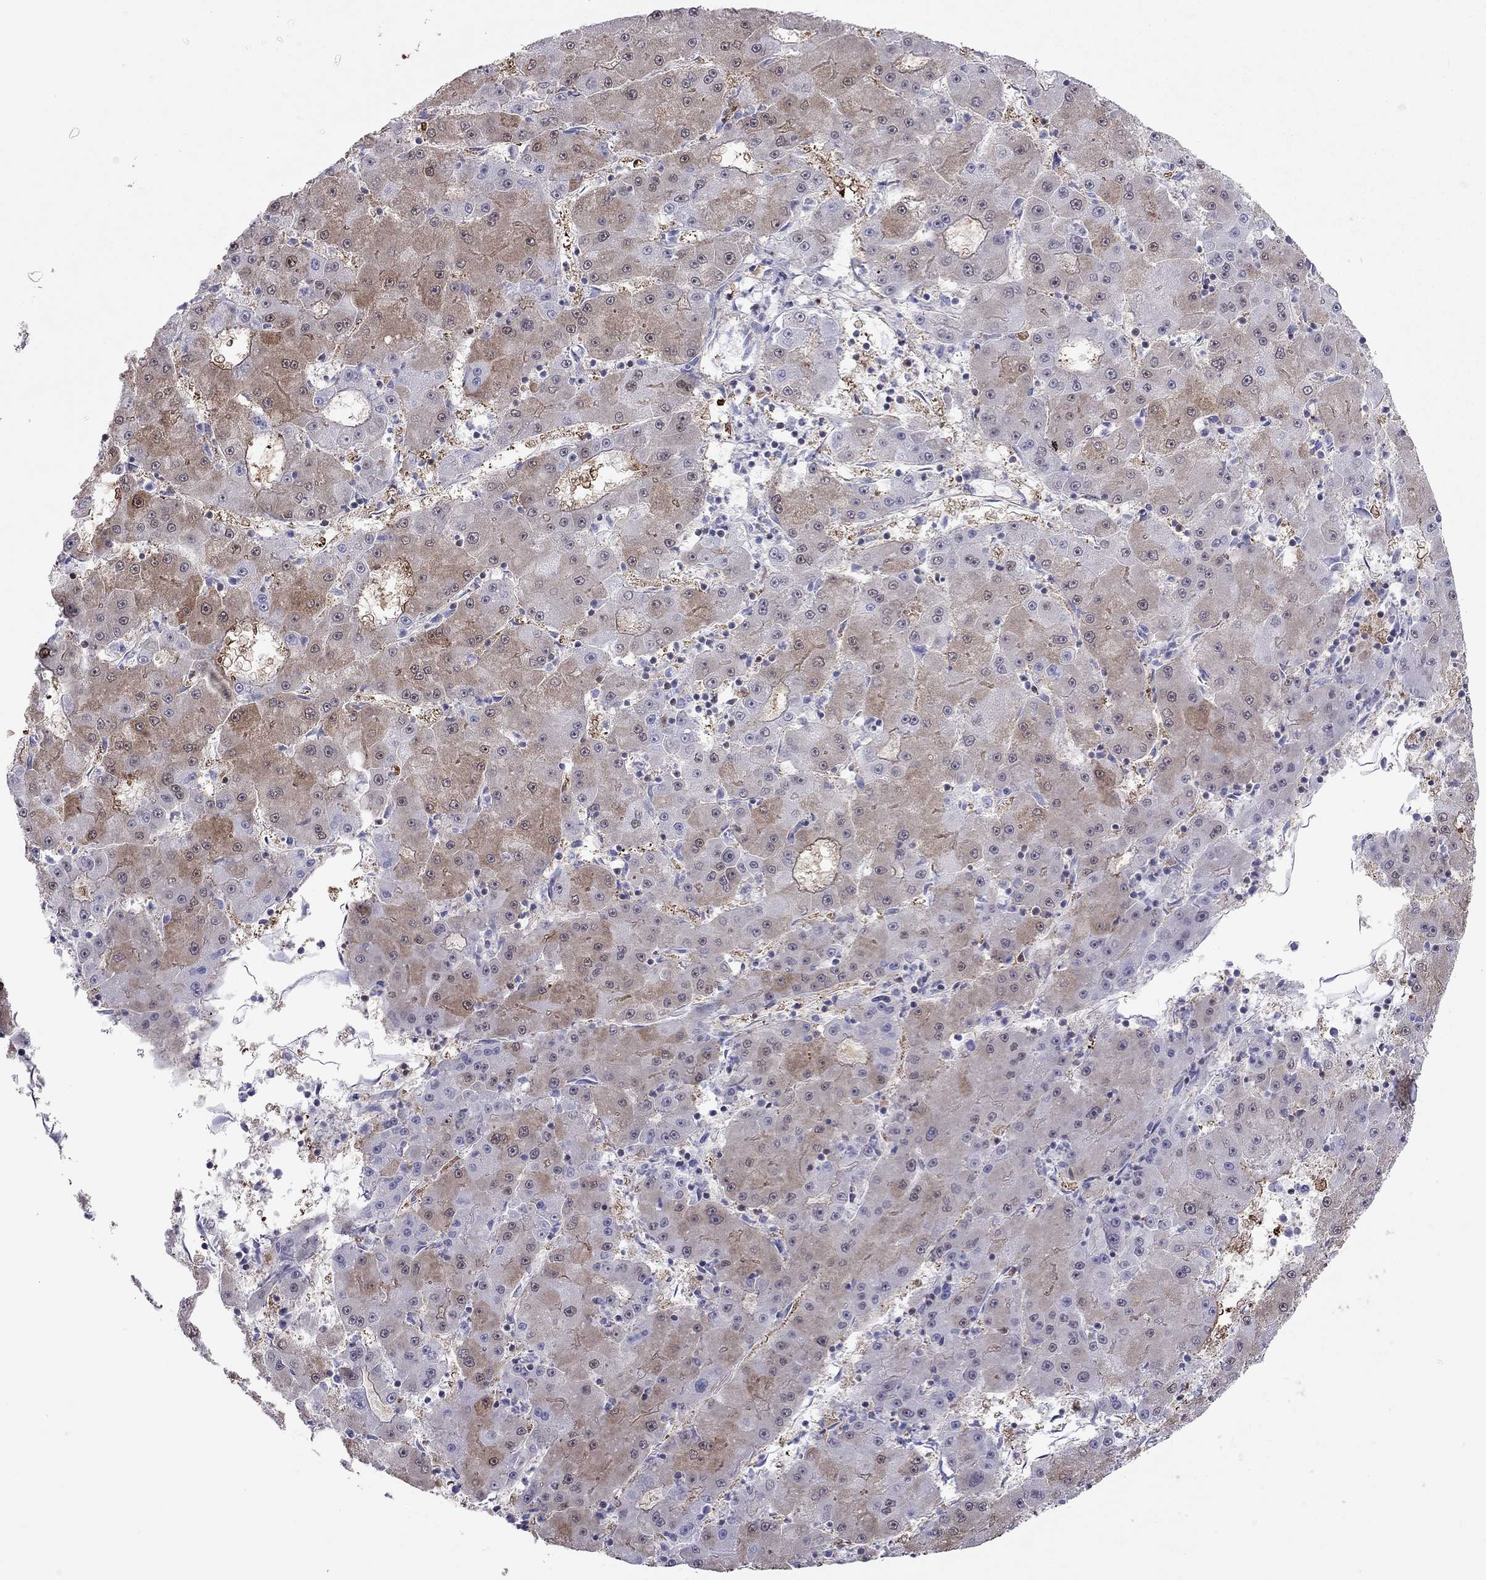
{"staining": {"intensity": "strong", "quantity": "25%-75%", "location": "cytoplasmic/membranous"}, "tissue": "liver cancer", "cell_type": "Tumor cells", "image_type": "cancer", "snomed": [{"axis": "morphology", "description": "Carcinoma, Hepatocellular, NOS"}, {"axis": "topography", "description": "Liver"}], "caption": "Protein staining displays strong cytoplasmic/membranous staining in about 25%-75% of tumor cells in liver hepatocellular carcinoma.", "gene": "SH2D2A", "patient": {"sex": "male", "age": 73}}